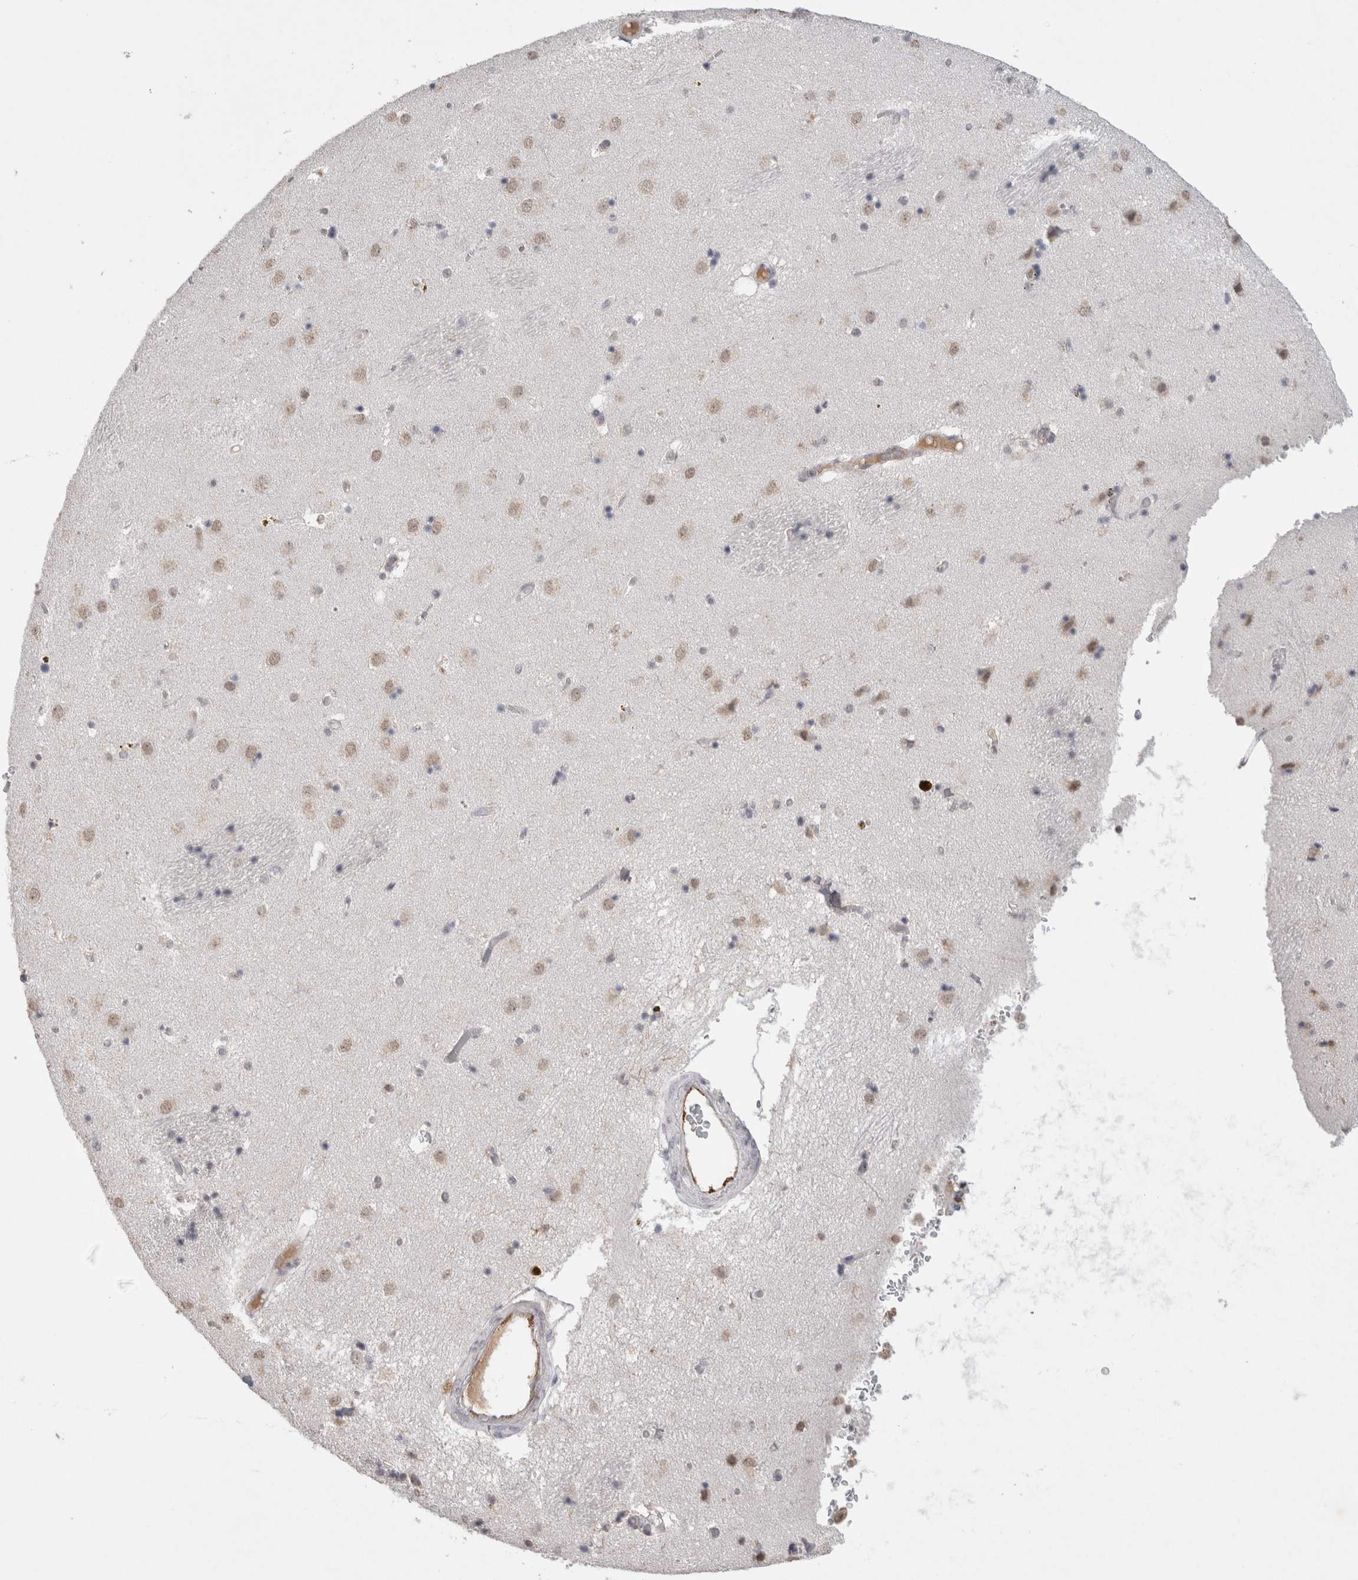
{"staining": {"intensity": "negative", "quantity": "none", "location": "none"}, "tissue": "caudate", "cell_type": "Glial cells", "image_type": "normal", "snomed": [{"axis": "morphology", "description": "Normal tissue, NOS"}, {"axis": "topography", "description": "Lateral ventricle wall"}], "caption": "IHC histopathology image of normal caudate: caudate stained with DAB (3,3'-diaminobenzidine) demonstrates no significant protein staining in glial cells.", "gene": "CDH13", "patient": {"sex": "male", "age": 70}}